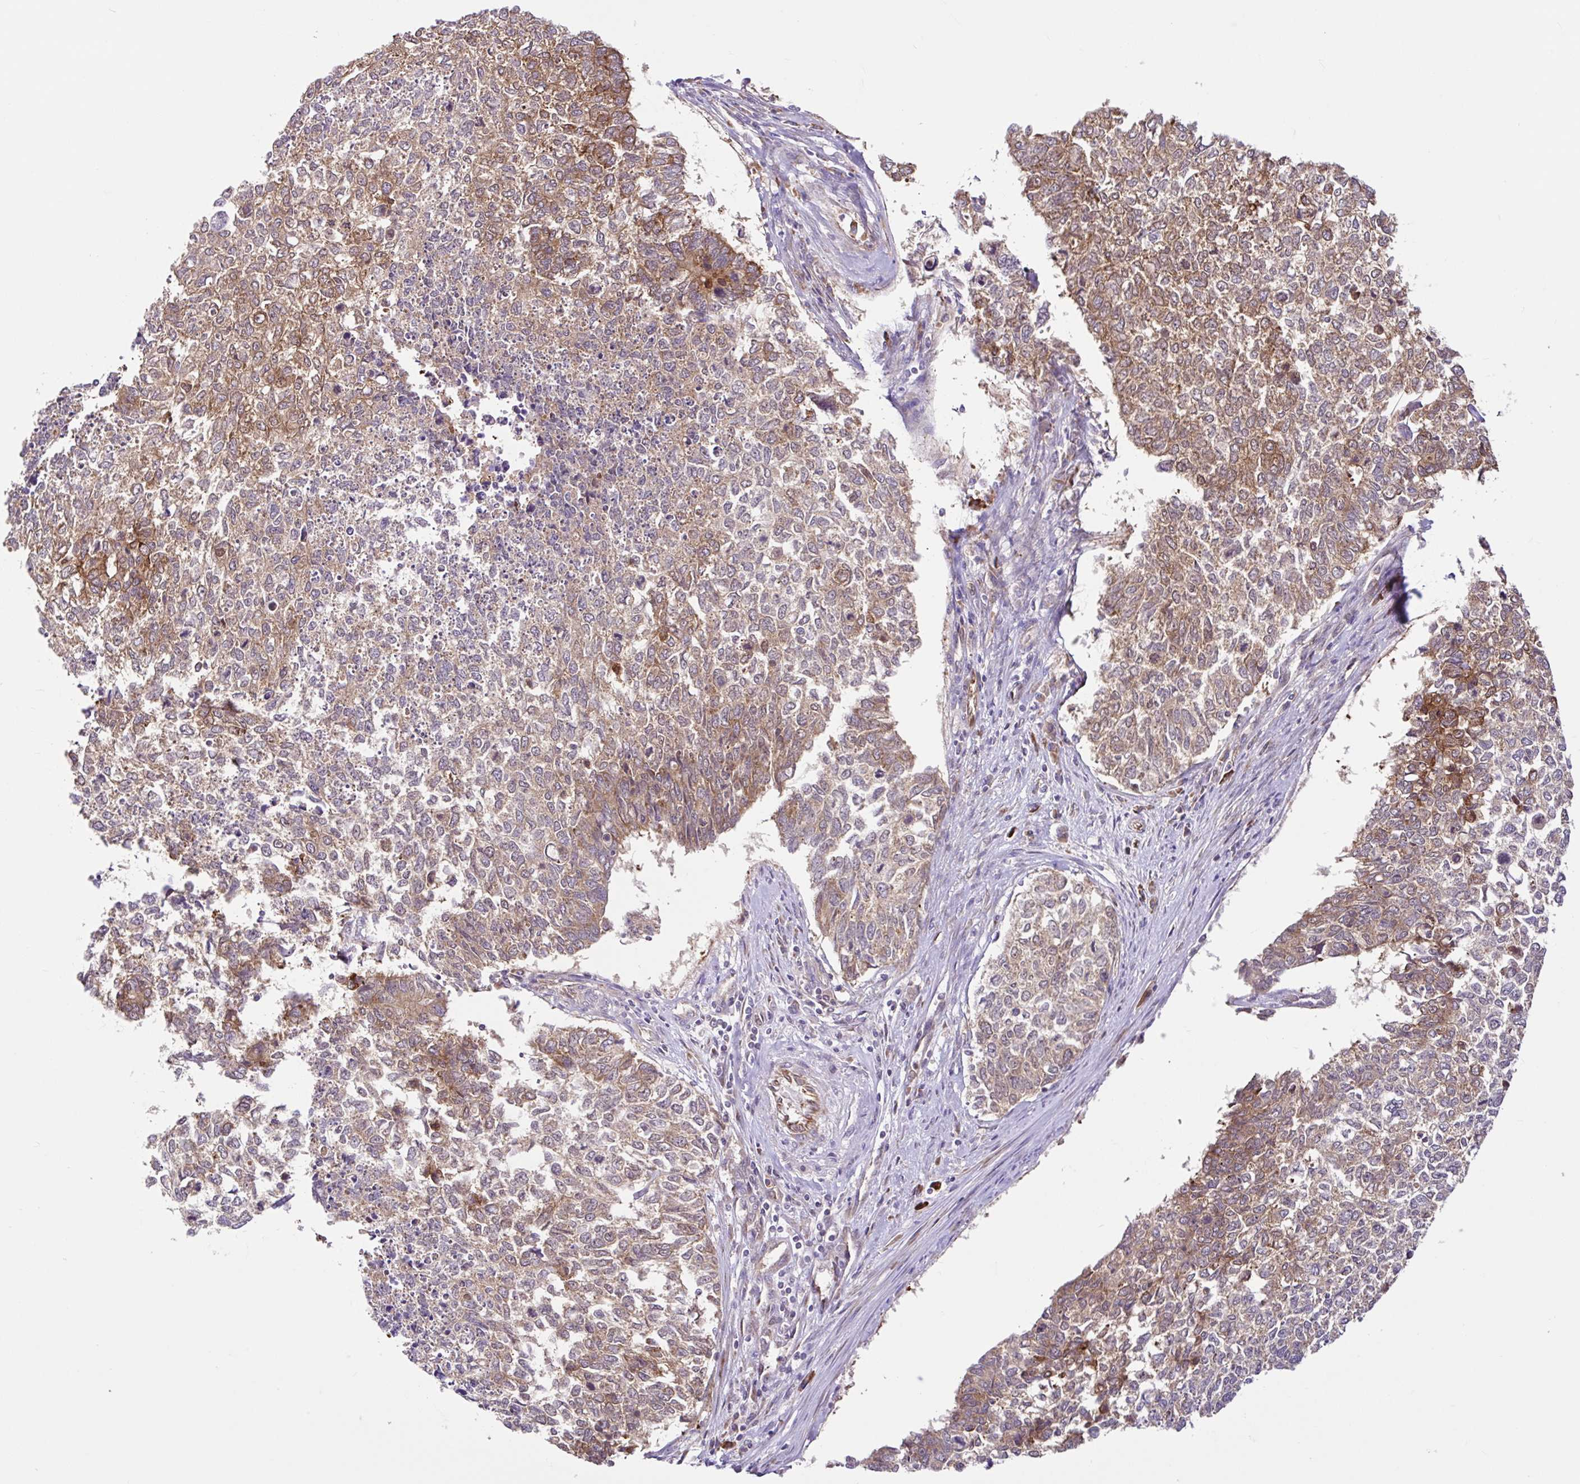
{"staining": {"intensity": "moderate", "quantity": "25%-75%", "location": "cytoplasmic/membranous"}, "tissue": "cervical cancer", "cell_type": "Tumor cells", "image_type": "cancer", "snomed": [{"axis": "morphology", "description": "Adenocarcinoma, NOS"}, {"axis": "topography", "description": "Cervix"}], "caption": "Cervical cancer (adenocarcinoma) stained for a protein shows moderate cytoplasmic/membranous positivity in tumor cells. (Stains: DAB (3,3'-diaminobenzidine) in brown, nuclei in blue, Microscopy: brightfield microscopy at high magnification).", "gene": "NTPCR", "patient": {"sex": "female", "age": 63}}